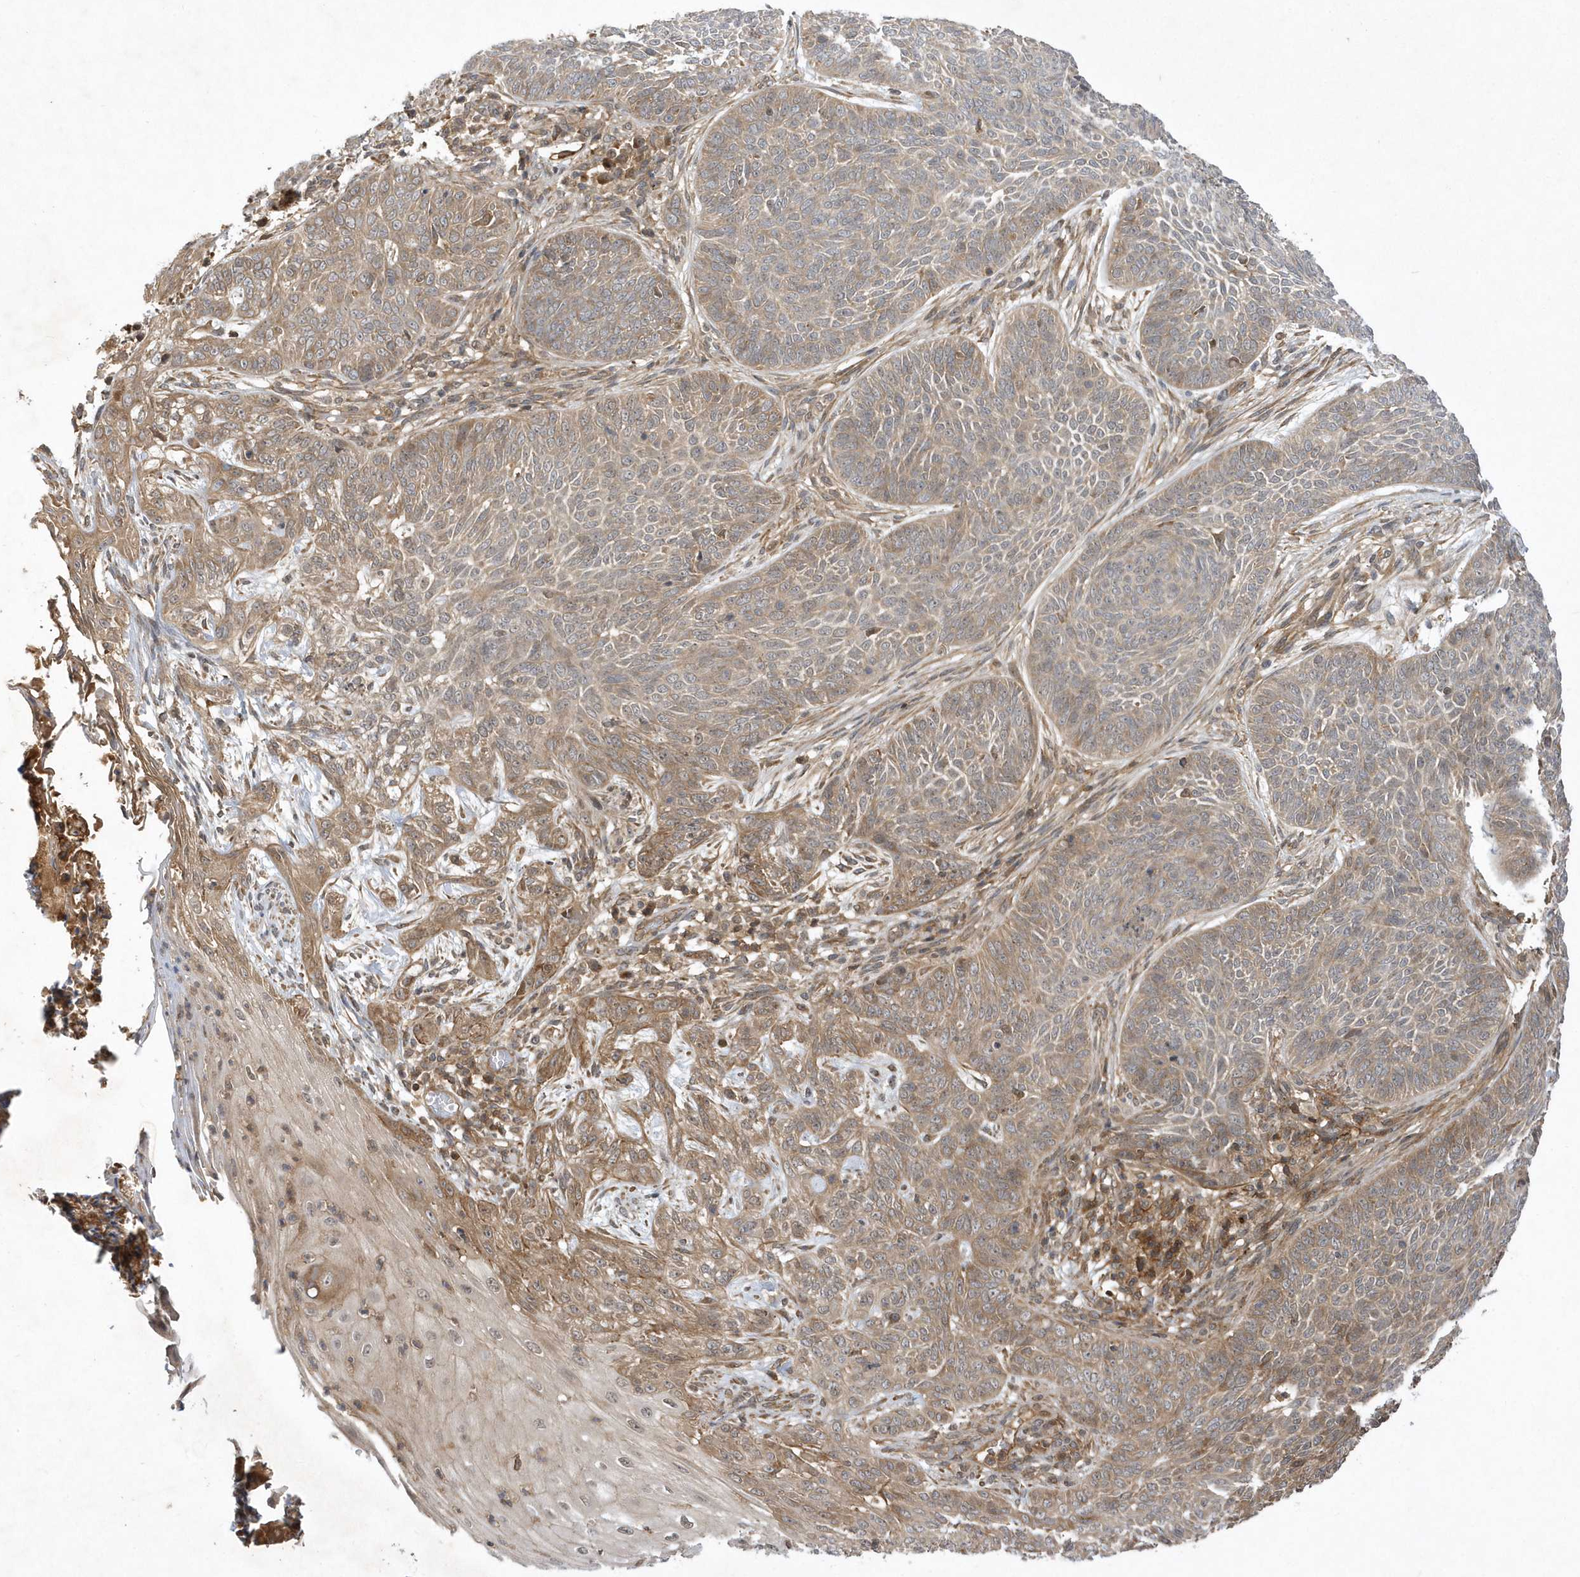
{"staining": {"intensity": "moderate", "quantity": ">75%", "location": "cytoplasmic/membranous"}, "tissue": "skin cancer", "cell_type": "Tumor cells", "image_type": "cancer", "snomed": [{"axis": "morphology", "description": "Basal cell carcinoma"}, {"axis": "topography", "description": "Skin"}], "caption": "IHC (DAB) staining of human skin cancer (basal cell carcinoma) exhibits moderate cytoplasmic/membranous protein staining in approximately >75% of tumor cells.", "gene": "GFM2", "patient": {"sex": "male", "age": 85}}